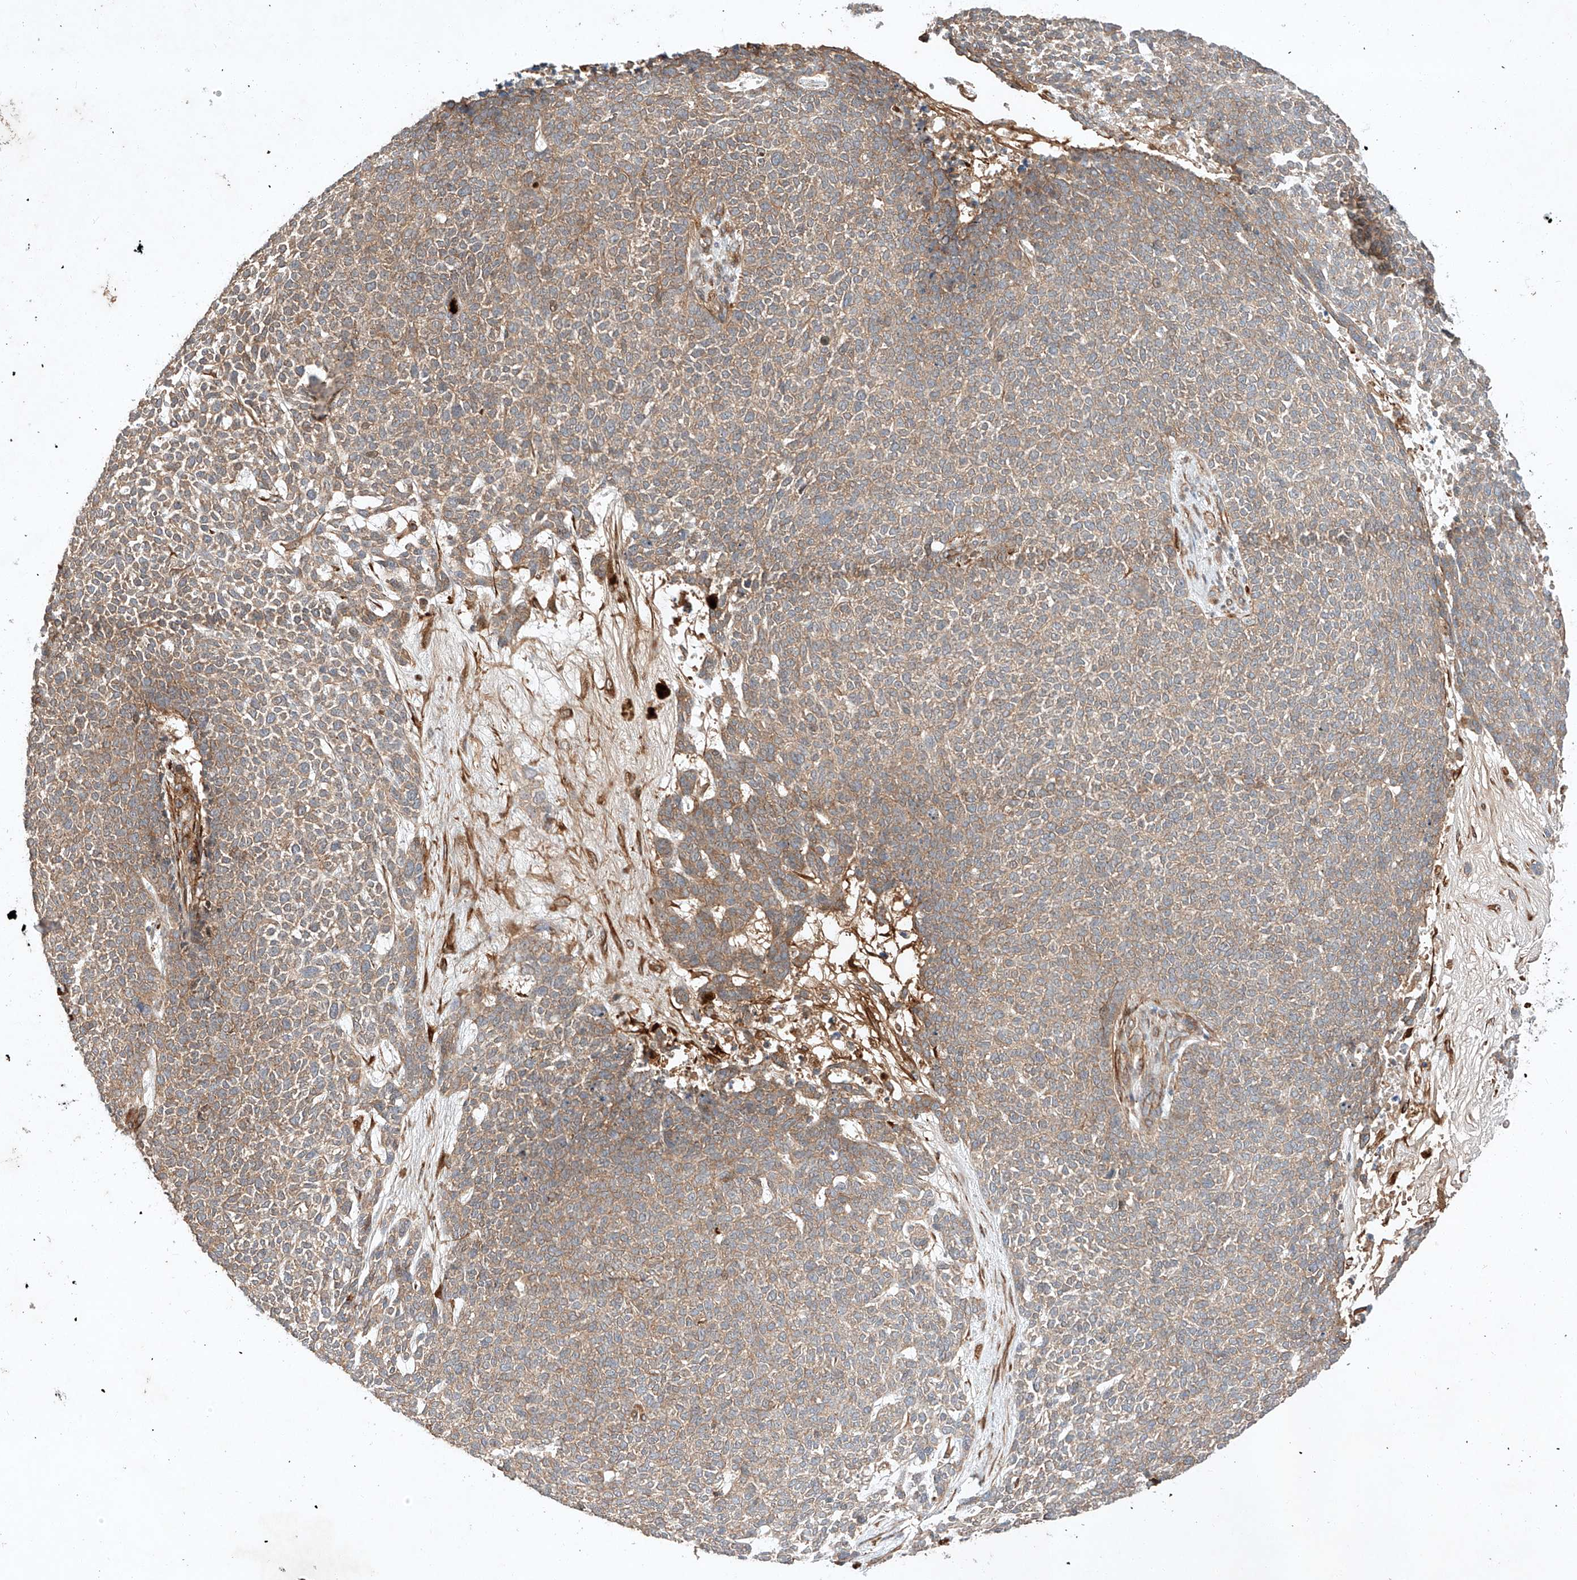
{"staining": {"intensity": "weak", "quantity": ">75%", "location": "cytoplasmic/membranous"}, "tissue": "skin cancer", "cell_type": "Tumor cells", "image_type": "cancer", "snomed": [{"axis": "morphology", "description": "Basal cell carcinoma"}, {"axis": "topography", "description": "Skin"}], "caption": "Human skin basal cell carcinoma stained with a brown dye shows weak cytoplasmic/membranous positive staining in approximately >75% of tumor cells.", "gene": "ARHGAP33", "patient": {"sex": "female", "age": 84}}